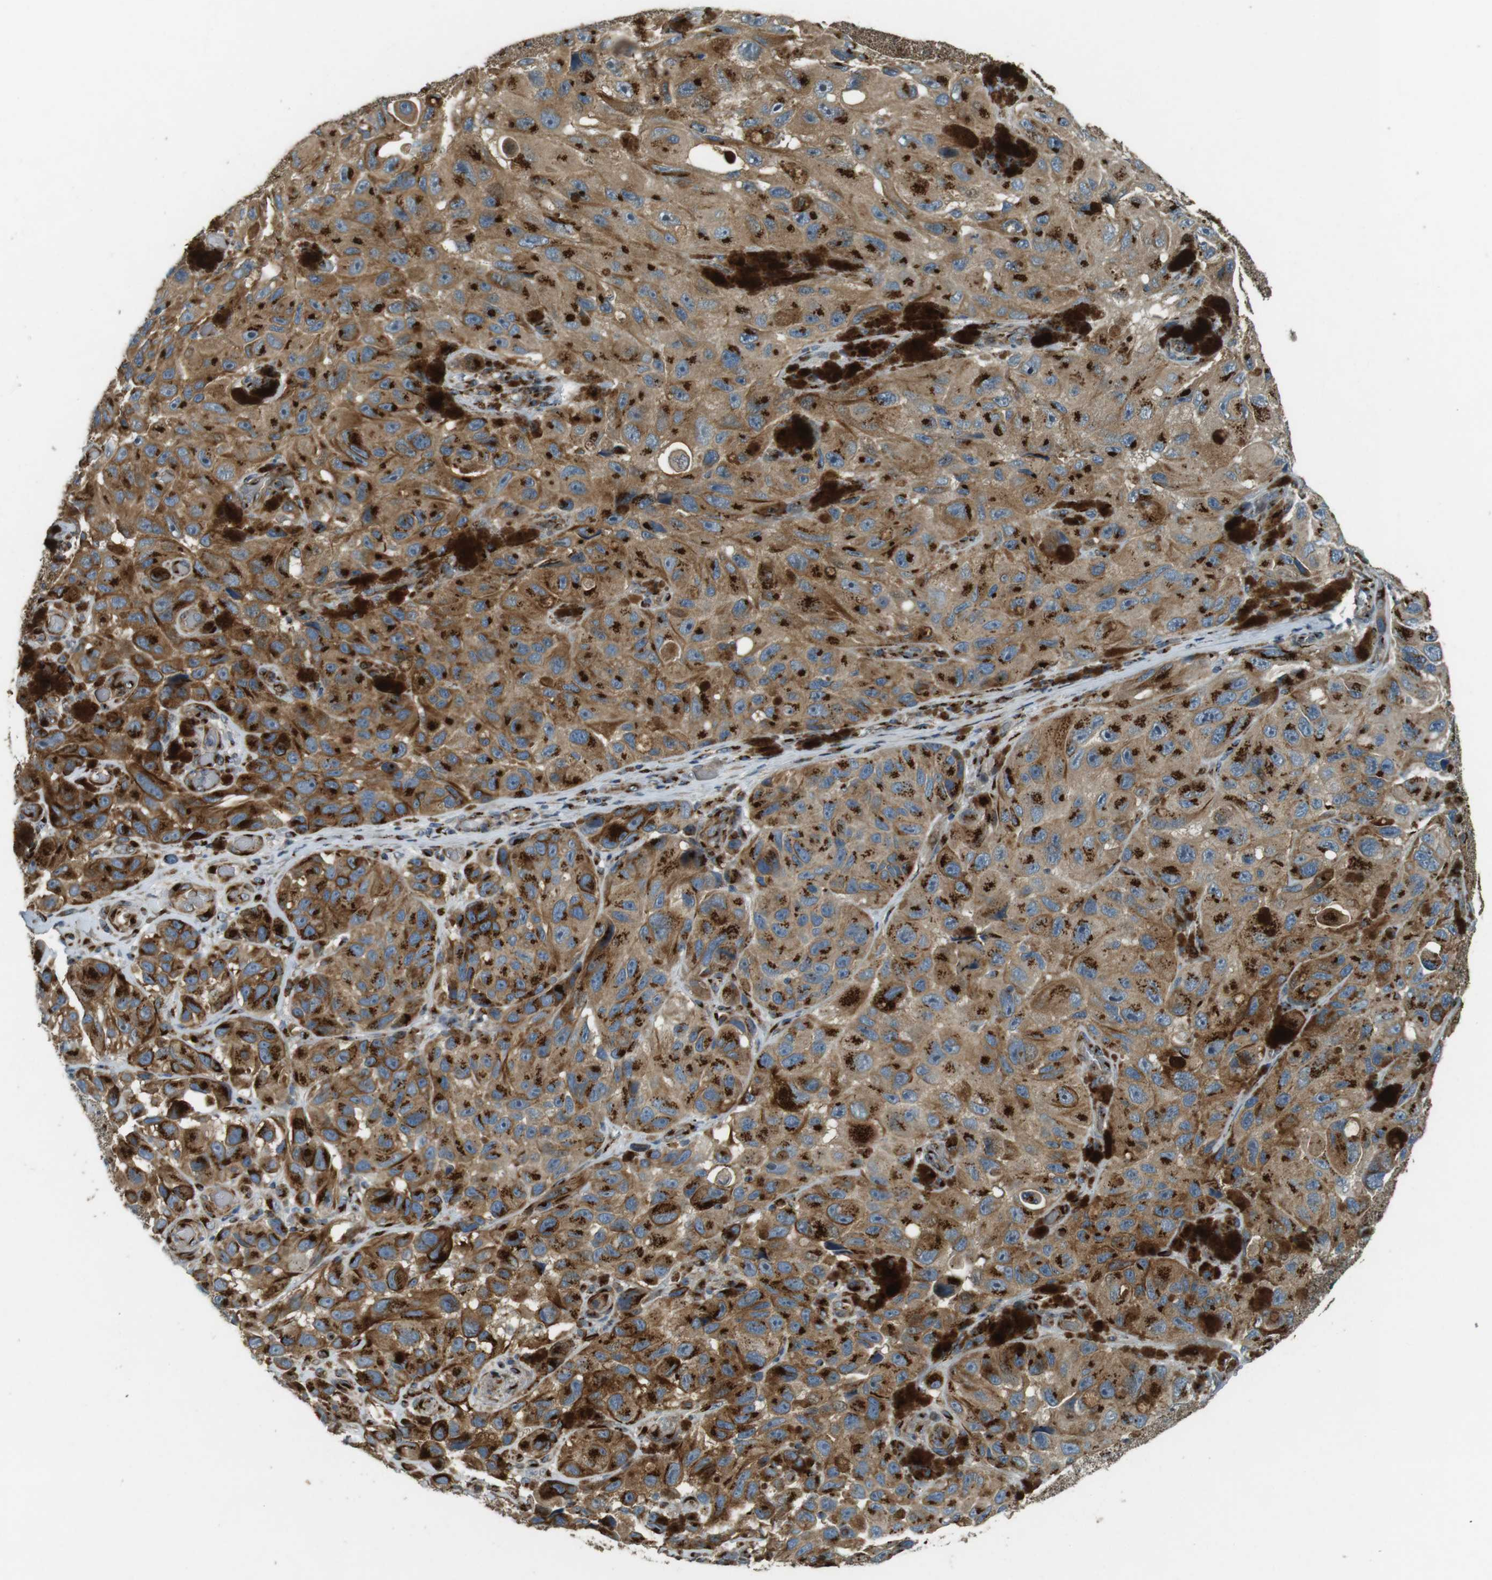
{"staining": {"intensity": "strong", "quantity": ">75%", "location": "cytoplasmic/membranous"}, "tissue": "melanoma", "cell_type": "Tumor cells", "image_type": "cancer", "snomed": [{"axis": "morphology", "description": "Malignant melanoma, NOS"}, {"axis": "topography", "description": "Skin"}], "caption": "A micrograph showing strong cytoplasmic/membranous staining in about >75% of tumor cells in melanoma, as visualized by brown immunohistochemical staining.", "gene": "TMEM115", "patient": {"sex": "female", "age": 73}}